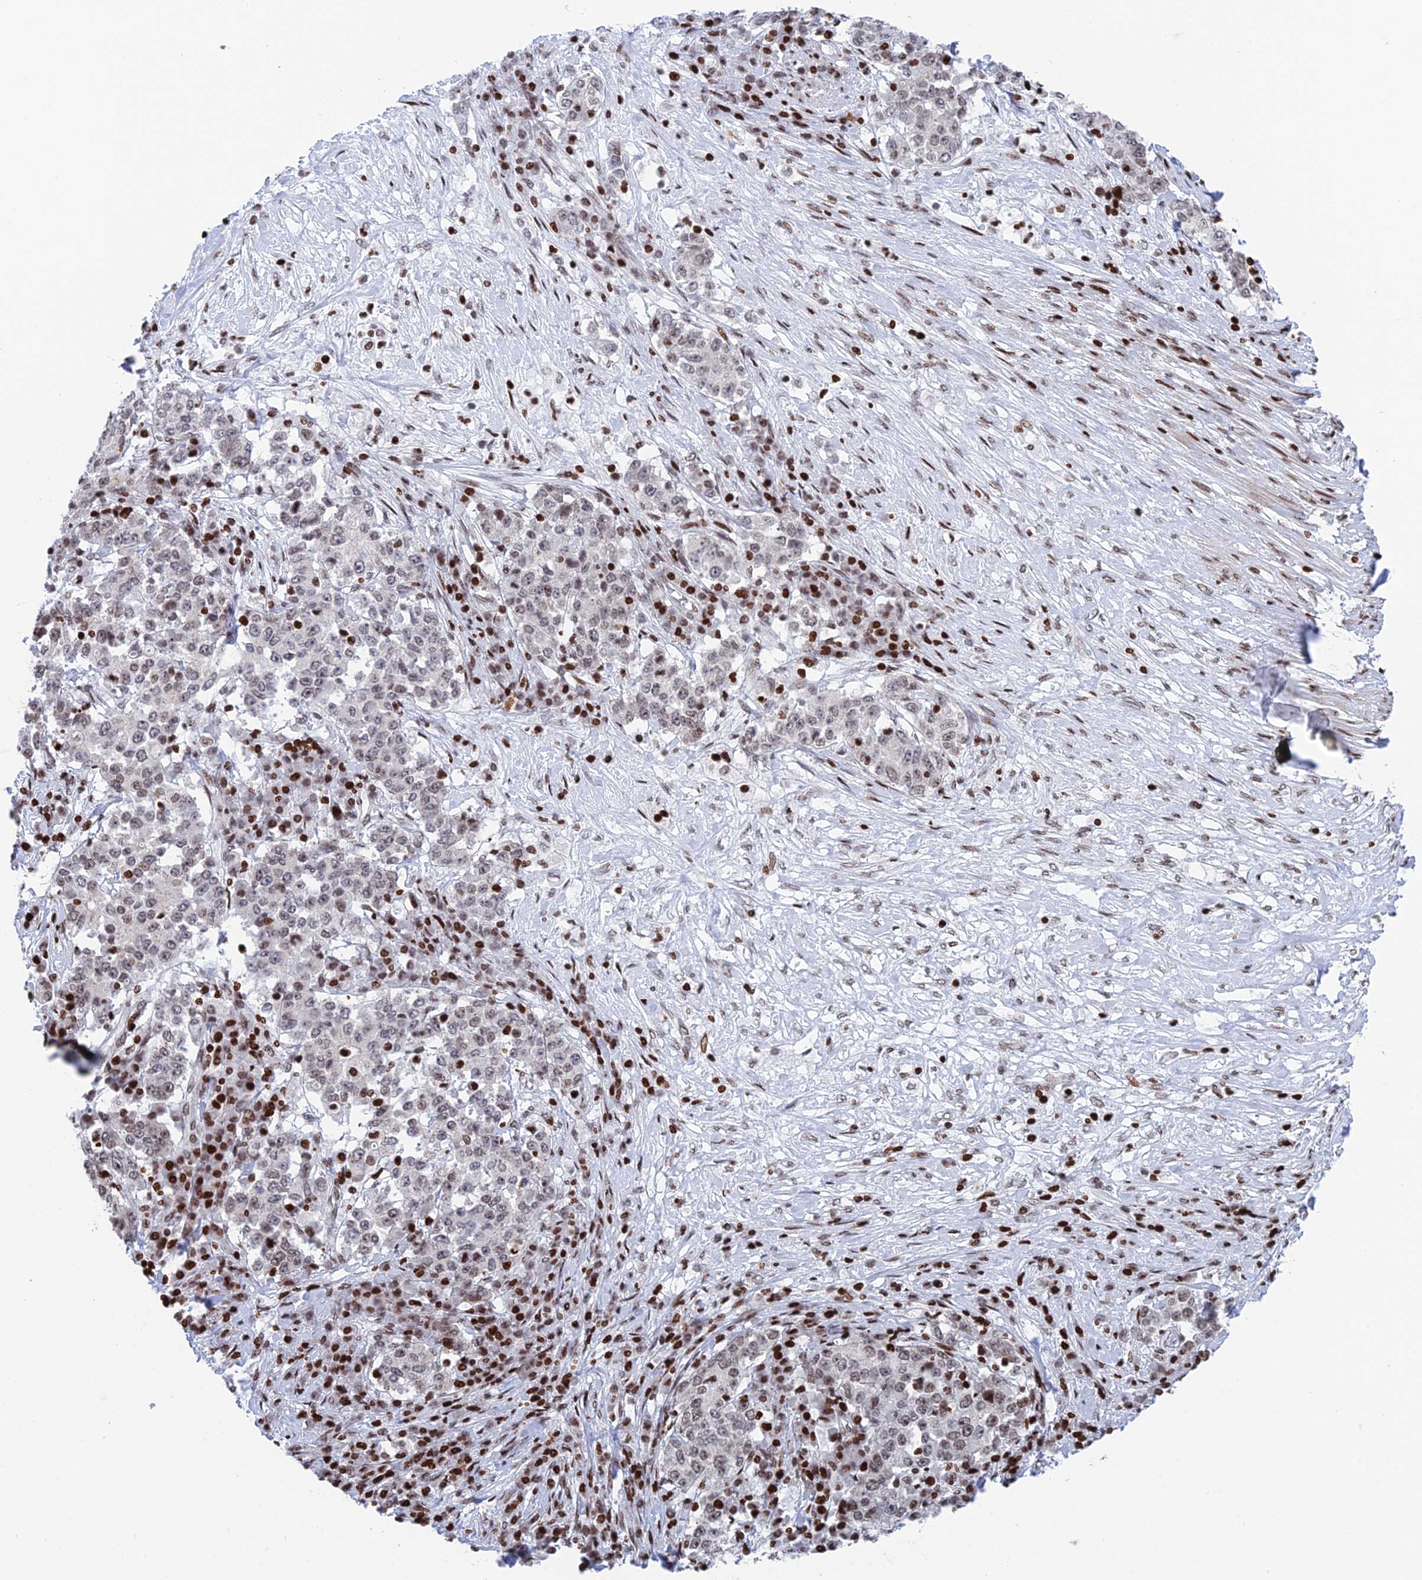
{"staining": {"intensity": "weak", "quantity": "25%-75%", "location": "nuclear"}, "tissue": "stomach cancer", "cell_type": "Tumor cells", "image_type": "cancer", "snomed": [{"axis": "morphology", "description": "Adenocarcinoma, NOS"}, {"axis": "topography", "description": "Stomach"}], "caption": "Stomach cancer (adenocarcinoma) stained for a protein (brown) reveals weak nuclear positive expression in about 25%-75% of tumor cells.", "gene": "RPAP1", "patient": {"sex": "male", "age": 59}}